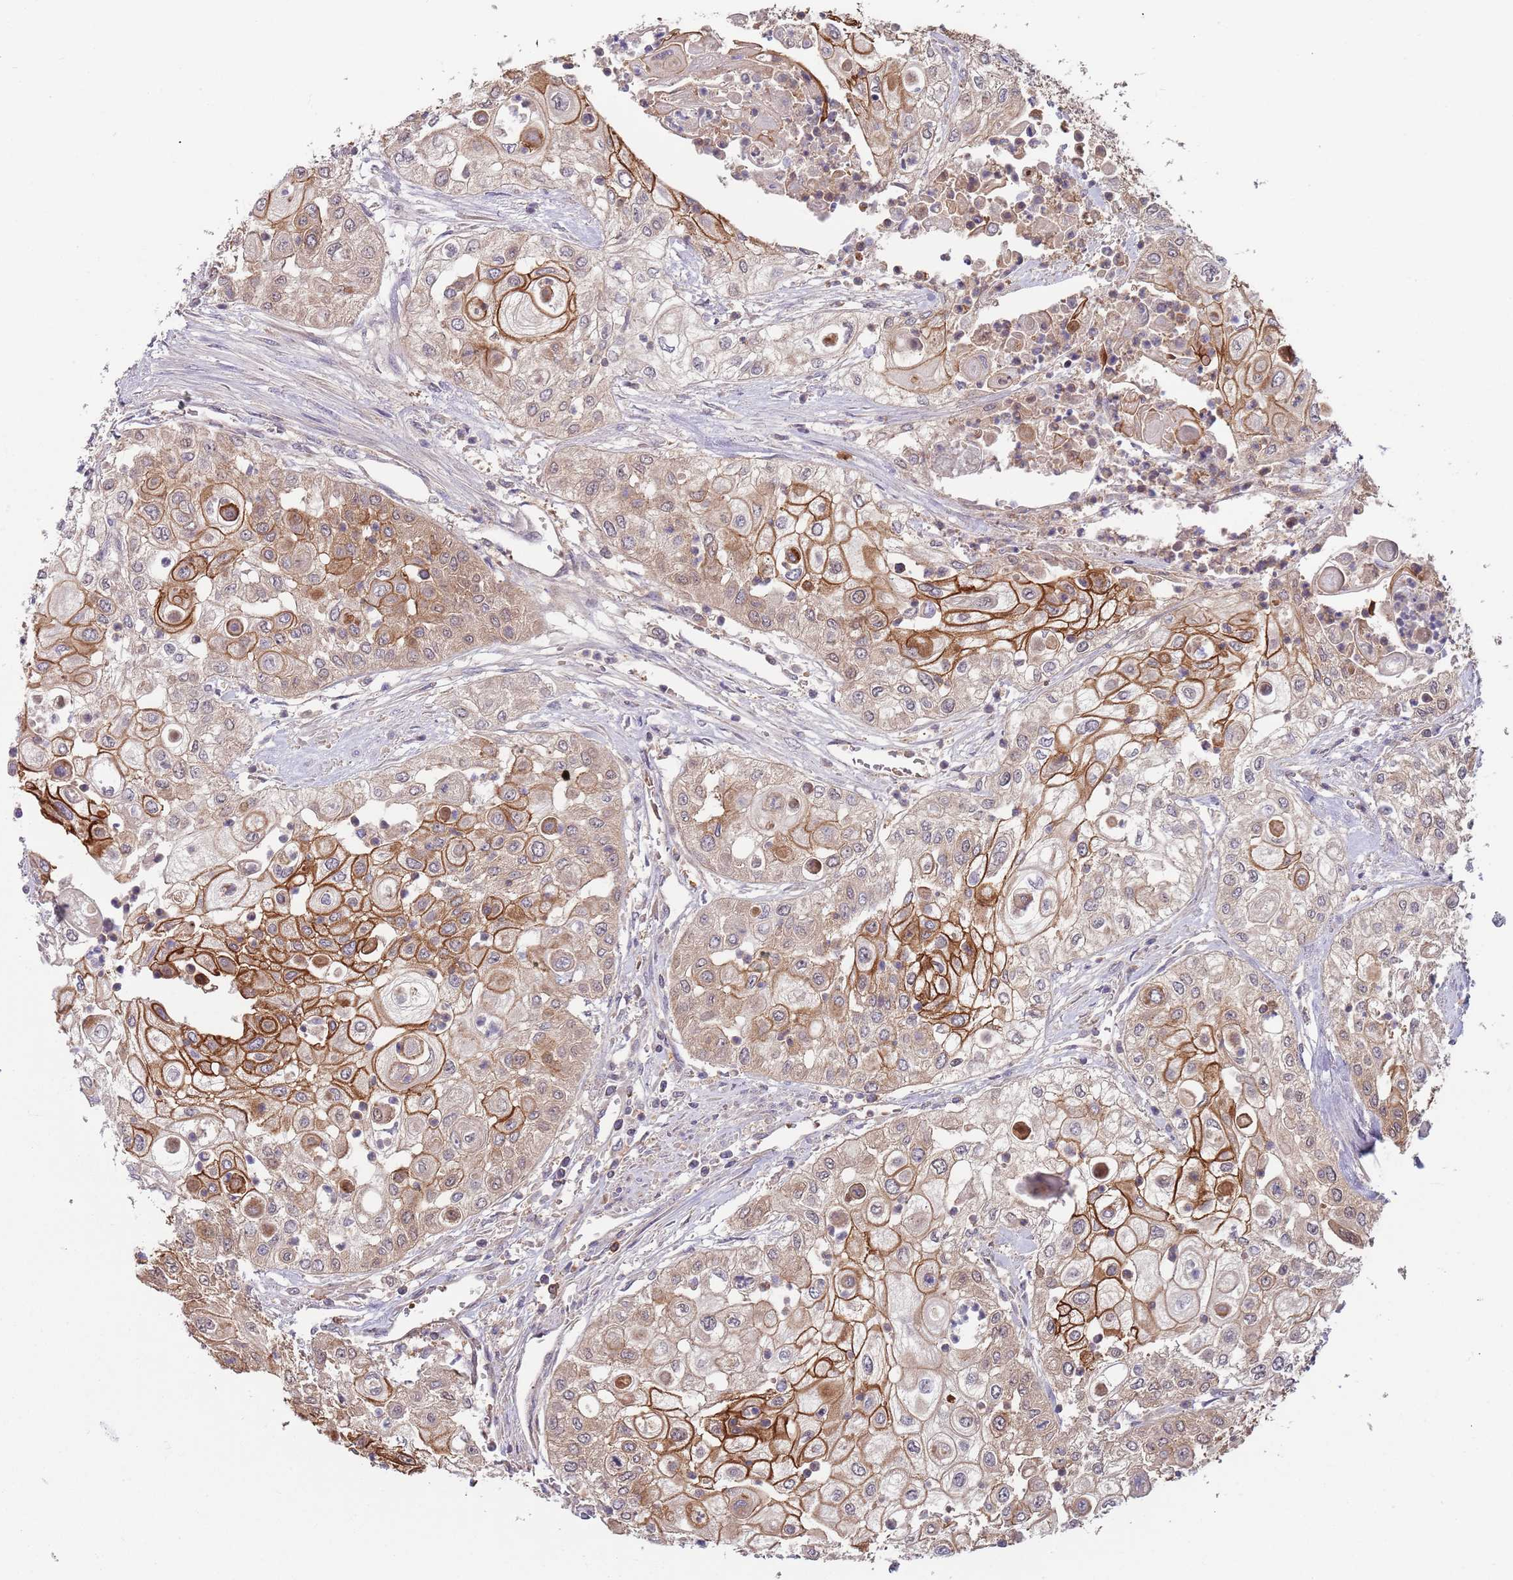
{"staining": {"intensity": "strong", "quantity": "25%-75%", "location": "cytoplasmic/membranous"}, "tissue": "urothelial cancer", "cell_type": "Tumor cells", "image_type": "cancer", "snomed": [{"axis": "morphology", "description": "Urothelial carcinoma, High grade"}, {"axis": "topography", "description": "Urinary bladder"}], "caption": "A high amount of strong cytoplasmic/membranous expression is present in approximately 25%-75% of tumor cells in urothelial cancer tissue.", "gene": "GSDMD", "patient": {"sex": "female", "age": 79}}